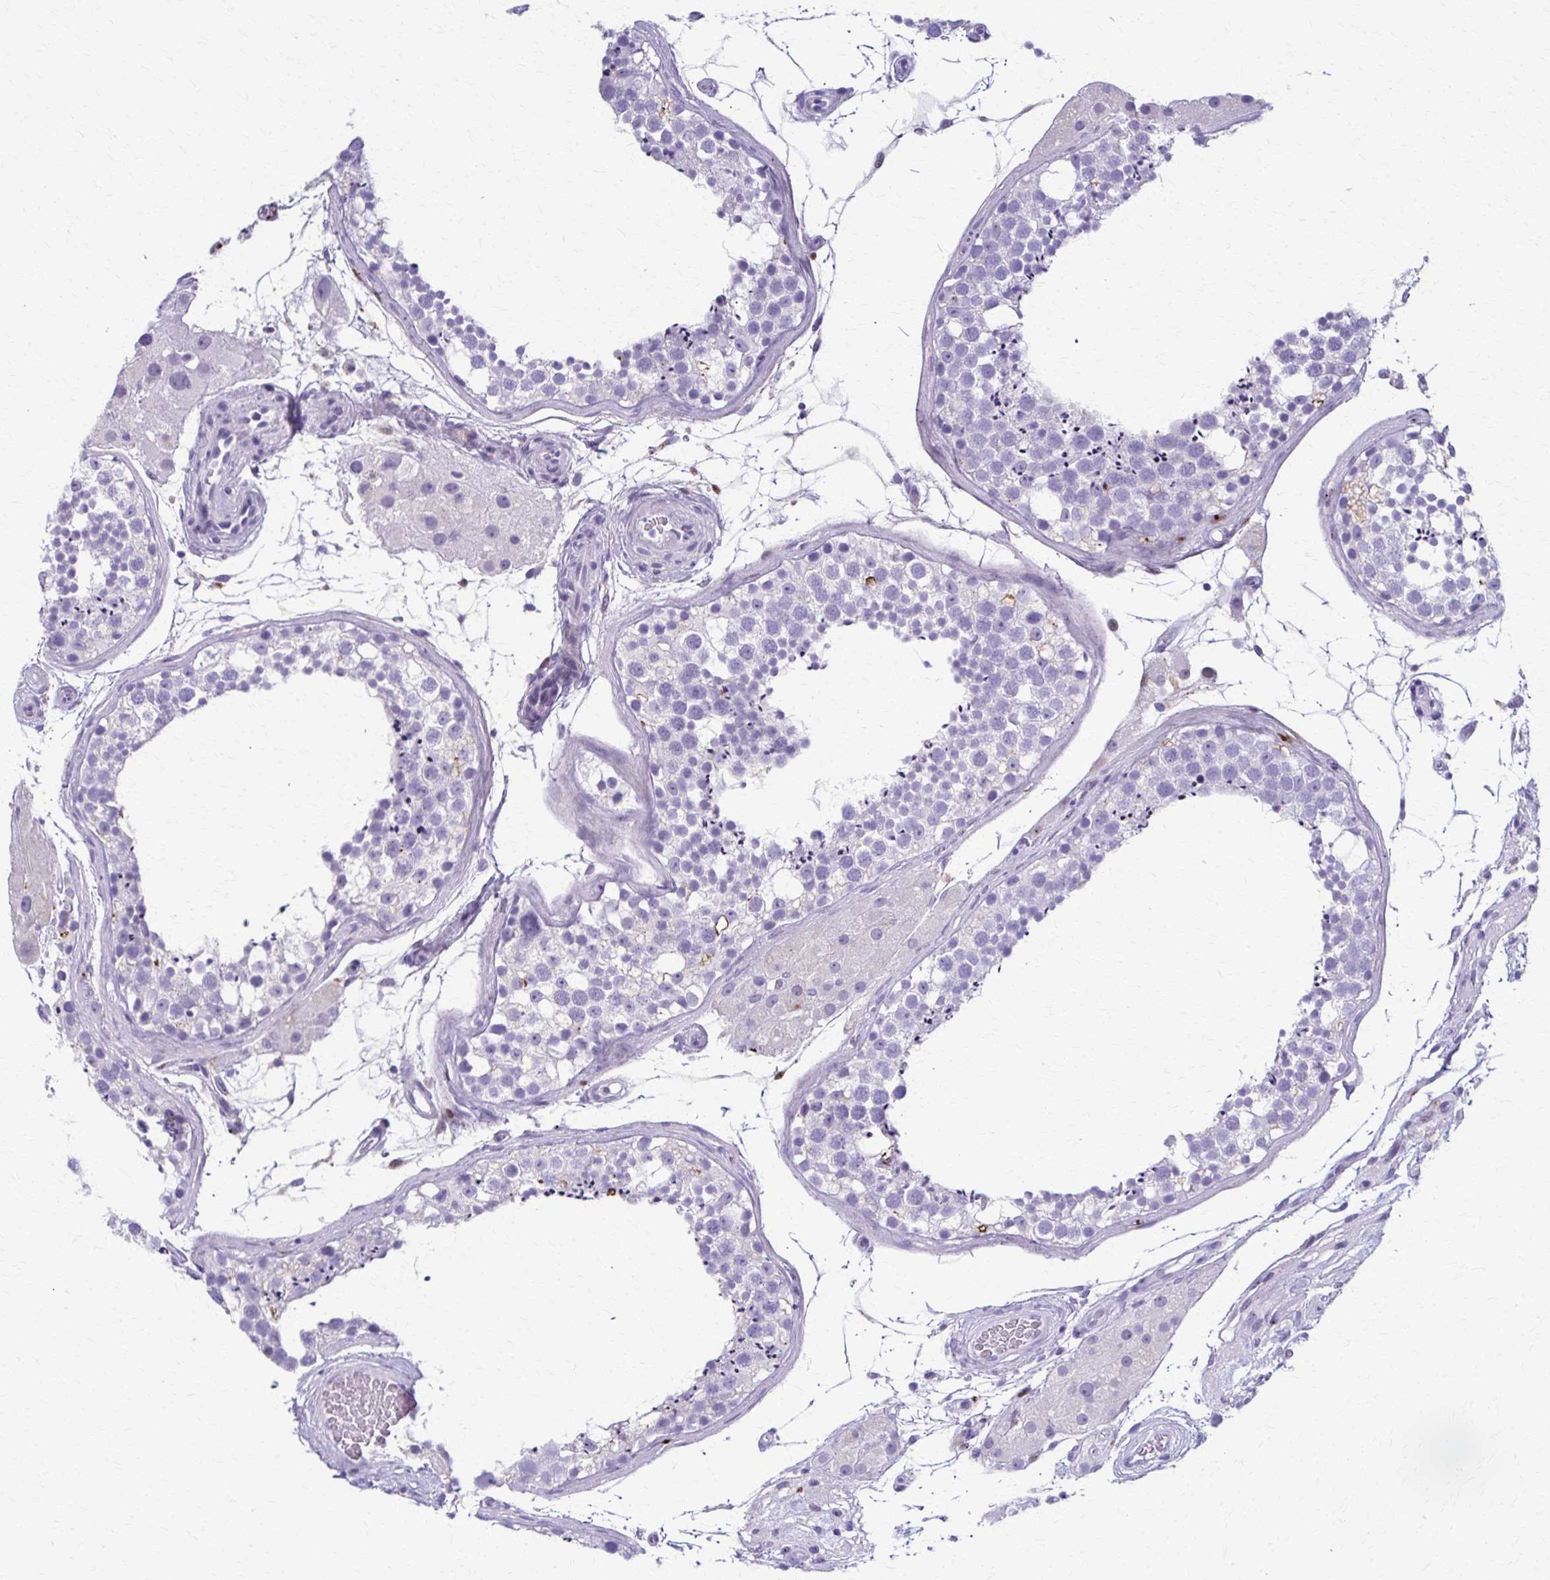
{"staining": {"intensity": "negative", "quantity": "none", "location": "none"}, "tissue": "testis", "cell_type": "Cells in seminiferous ducts", "image_type": "normal", "snomed": [{"axis": "morphology", "description": "Normal tissue, NOS"}, {"axis": "morphology", "description": "Seminoma, NOS"}, {"axis": "topography", "description": "Testis"}], "caption": "An IHC histopathology image of benign testis is shown. There is no staining in cells in seminiferous ducts of testis.", "gene": "TMEM60", "patient": {"sex": "male", "age": 65}}